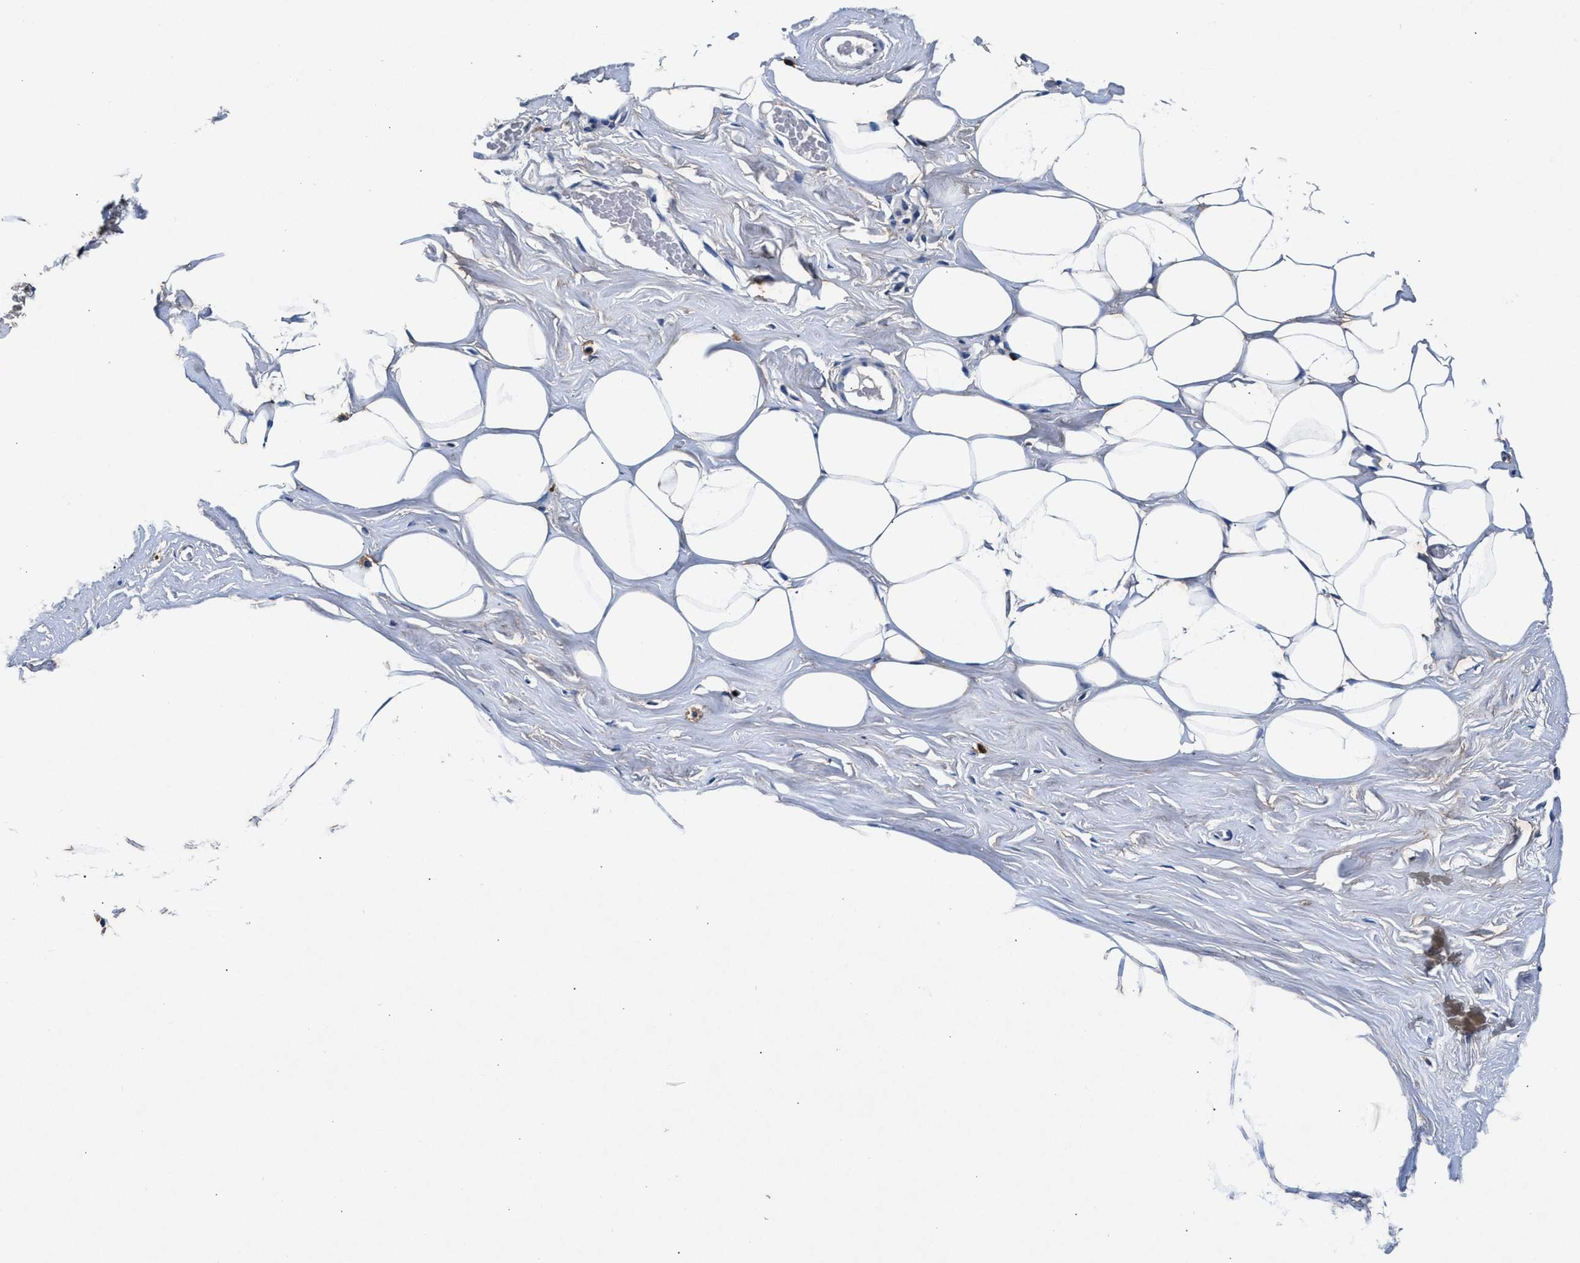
{"staining": {"intensity": "negative", "quantity": "none", "location": "none"}, "tissue": "adipose tissue", "cell_type": "Adipocytes", "image_type": "normal", "snomed": [{"axis": "morphology", "description": "Normal tissue, NOS"}, {"axis": "morphology", "description": "Fibrosis, NOS"}, {"axis": "topography", "description": "Breast"}, {"axis": "topography", "description": "Adipose tissue"}], "caption": "Adipose tissue stained for a protein using IHC shows no staining adipocytes.", "gene": "SLC8A1", "patient": {"sex": "female", "age": 39}}